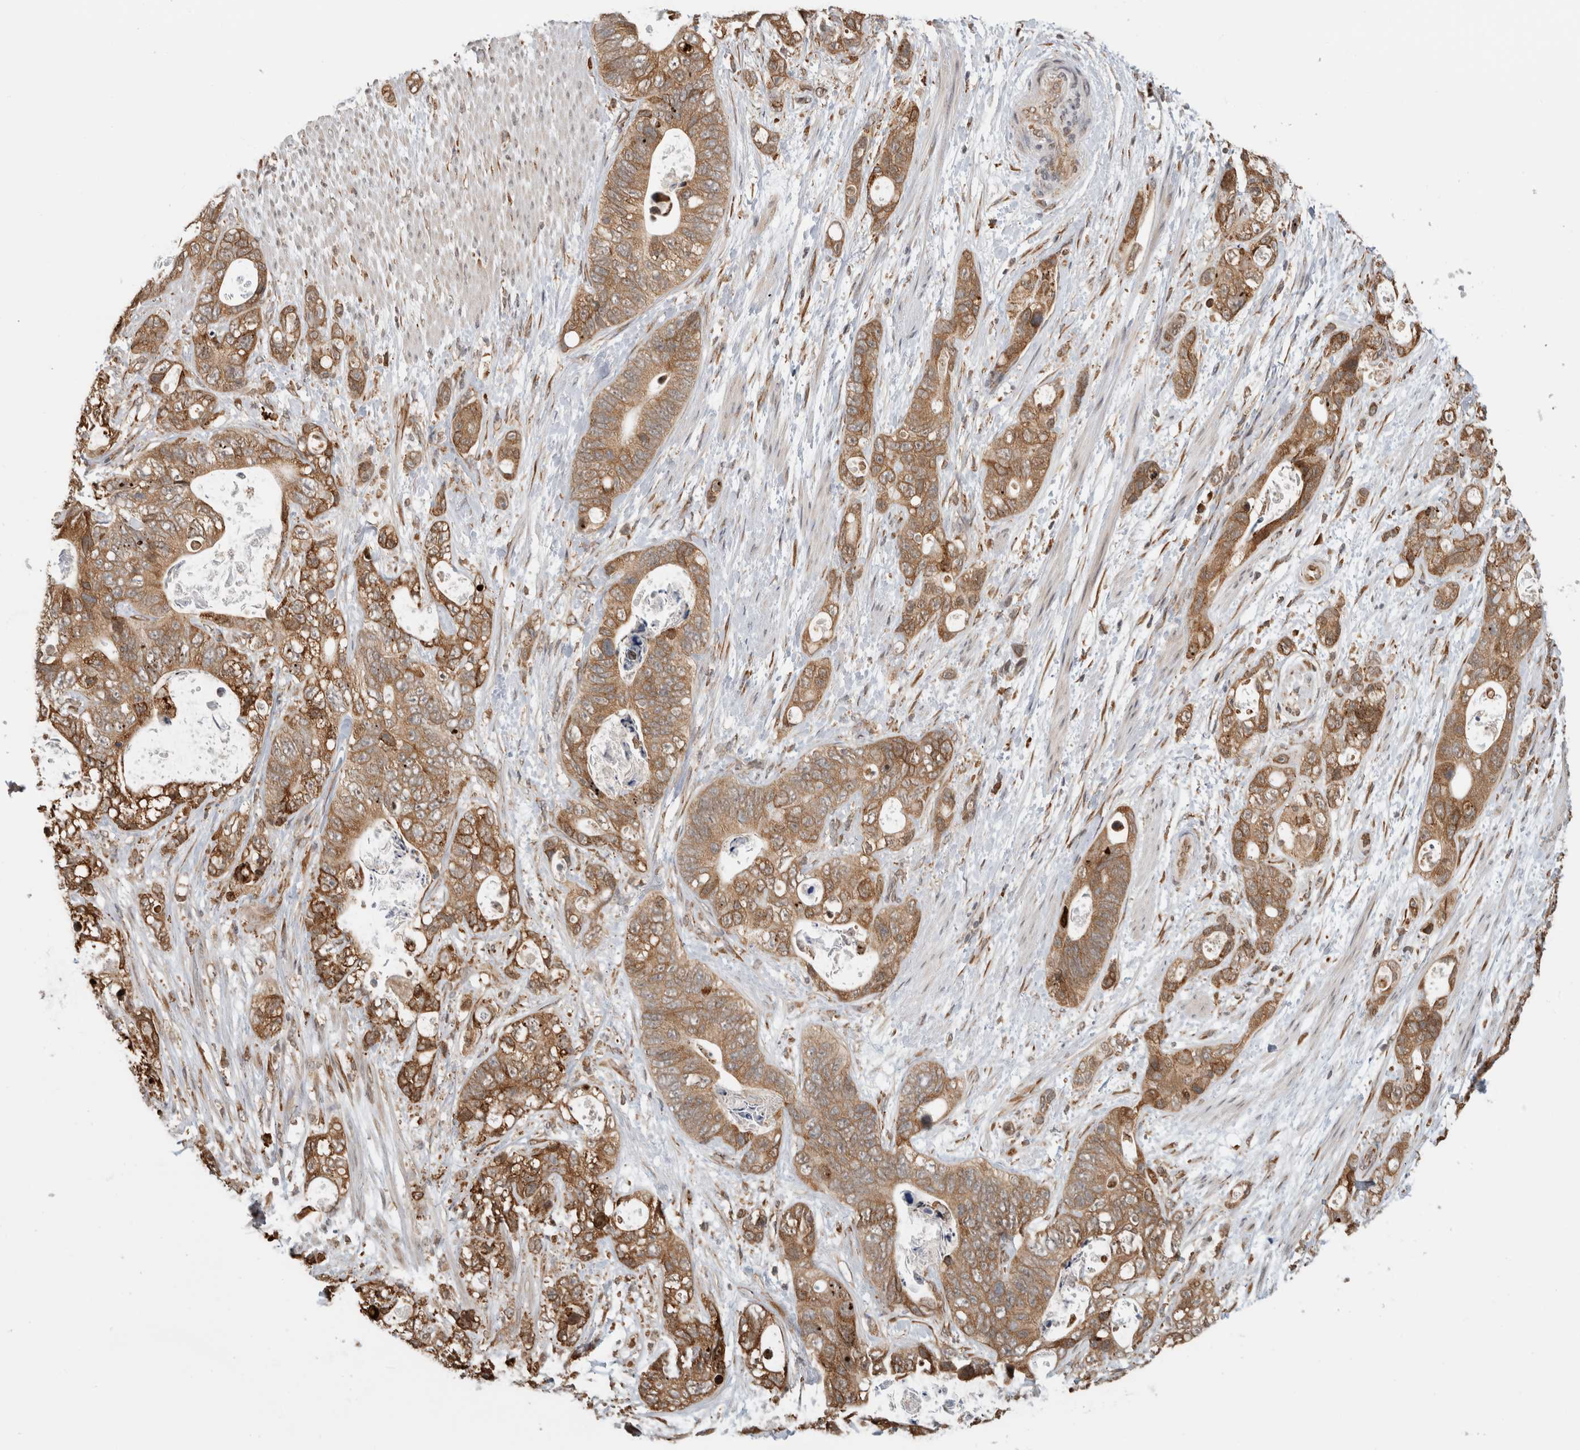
{"staining": {"intensity": "moderate", "quantity": ">75%", "location": "cytoplasmic/membranous"}, "tissue": "stomach cancer", "cell_type": "Tumor cells", "image_type": "cancer", "snomed": [{"axis": "morphology", "description": "Normal tissue, NOS"}, {"axis": "morphology", "description": "Adenocarcinoma, NOS"}, {"axis": "topography", "description": "Stomach"}], "caption": "This is an image of immunohistochemistry (IHC) staining of stomach cancer, which shows moderate staining in the cytoplasmic/membranous of tumor cells.", "gene": "MS4A7", "patient": {"sex": "female", "age": 89}}